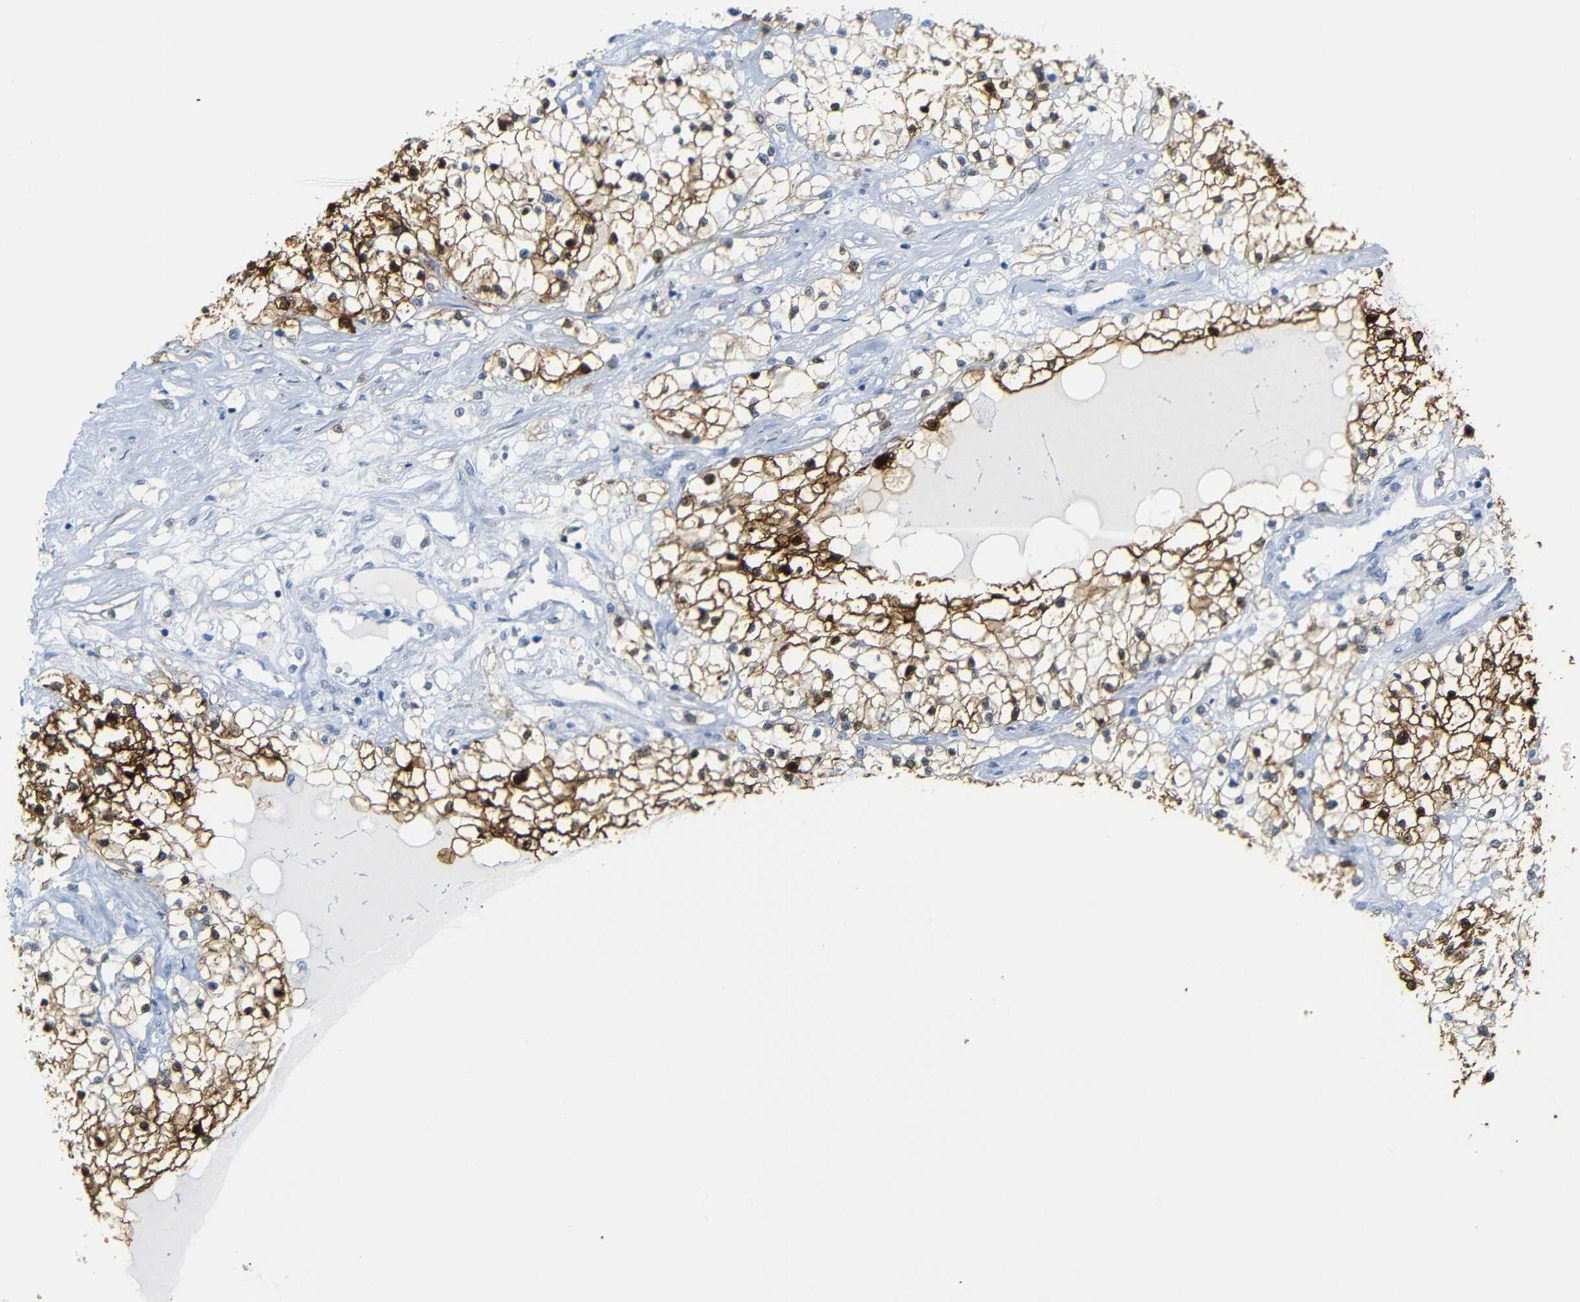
{"staining": {"intensity": "strong", "quantity": ">75%", "location": "cytoplasmic/membranous,nuclear"}, "tissue": "renal cancer", "cell_type": "Tumor cells", "image_type": "cancer", "snomed": [{"axis": "morphology", "description": "Adenocarcinoma, NOS"}, {"axis": "topography", "description": "Kidney"}], "caption": "Tumor cells reveal high levels of strong cytoplasmic/membranous and nuclear positivity in about >75% of cells in renal cancer (adenocarcinoma).", "gene": "MT1A", "patient": {"sex": "male", "age": 68}}